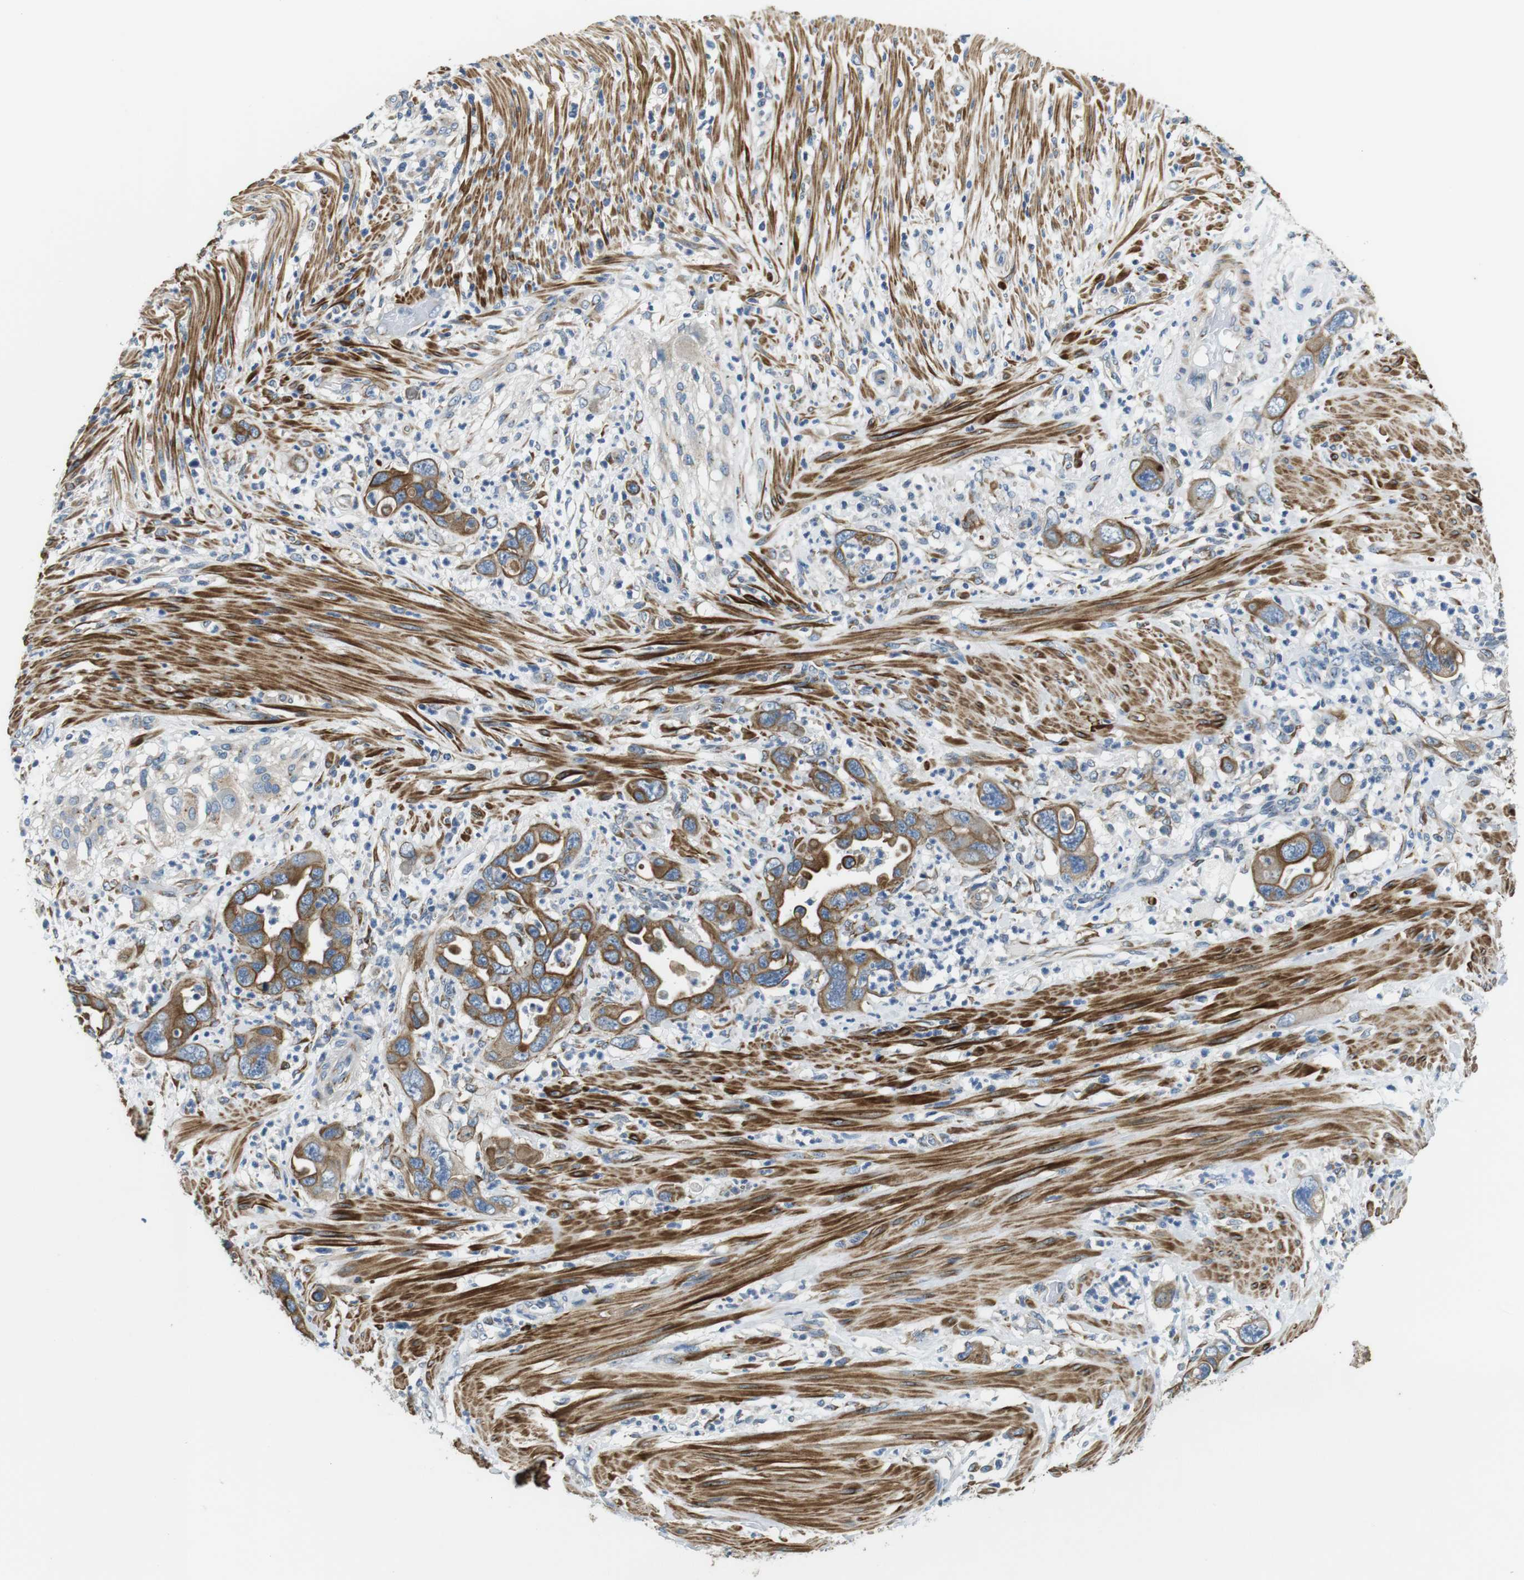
{"staining": {"intensity": "moderate", "quantity": ">75%", "location": "cytoplasmic/membranous"}, "tissue": "pancreatic cancer", "cell_type": "Tumor cells", "image_type": "cancer", "snomed": [{"axis": "morphology", "description": "Adenocarcinoma, NOS"}, {"axis": "topography", "description": "Pancreas"}], "caption": "Immunohistochemical staining of pancreatic adenocarcinoma shows medium levels of moderate cytoplasmic/membranous staining in about >75% of tumor cells. (brown staining indicates protein expression, while blue staining denotes nuclei).", "gene": "UNC5CL", "patient": {"sex": "female", "age": 71}}